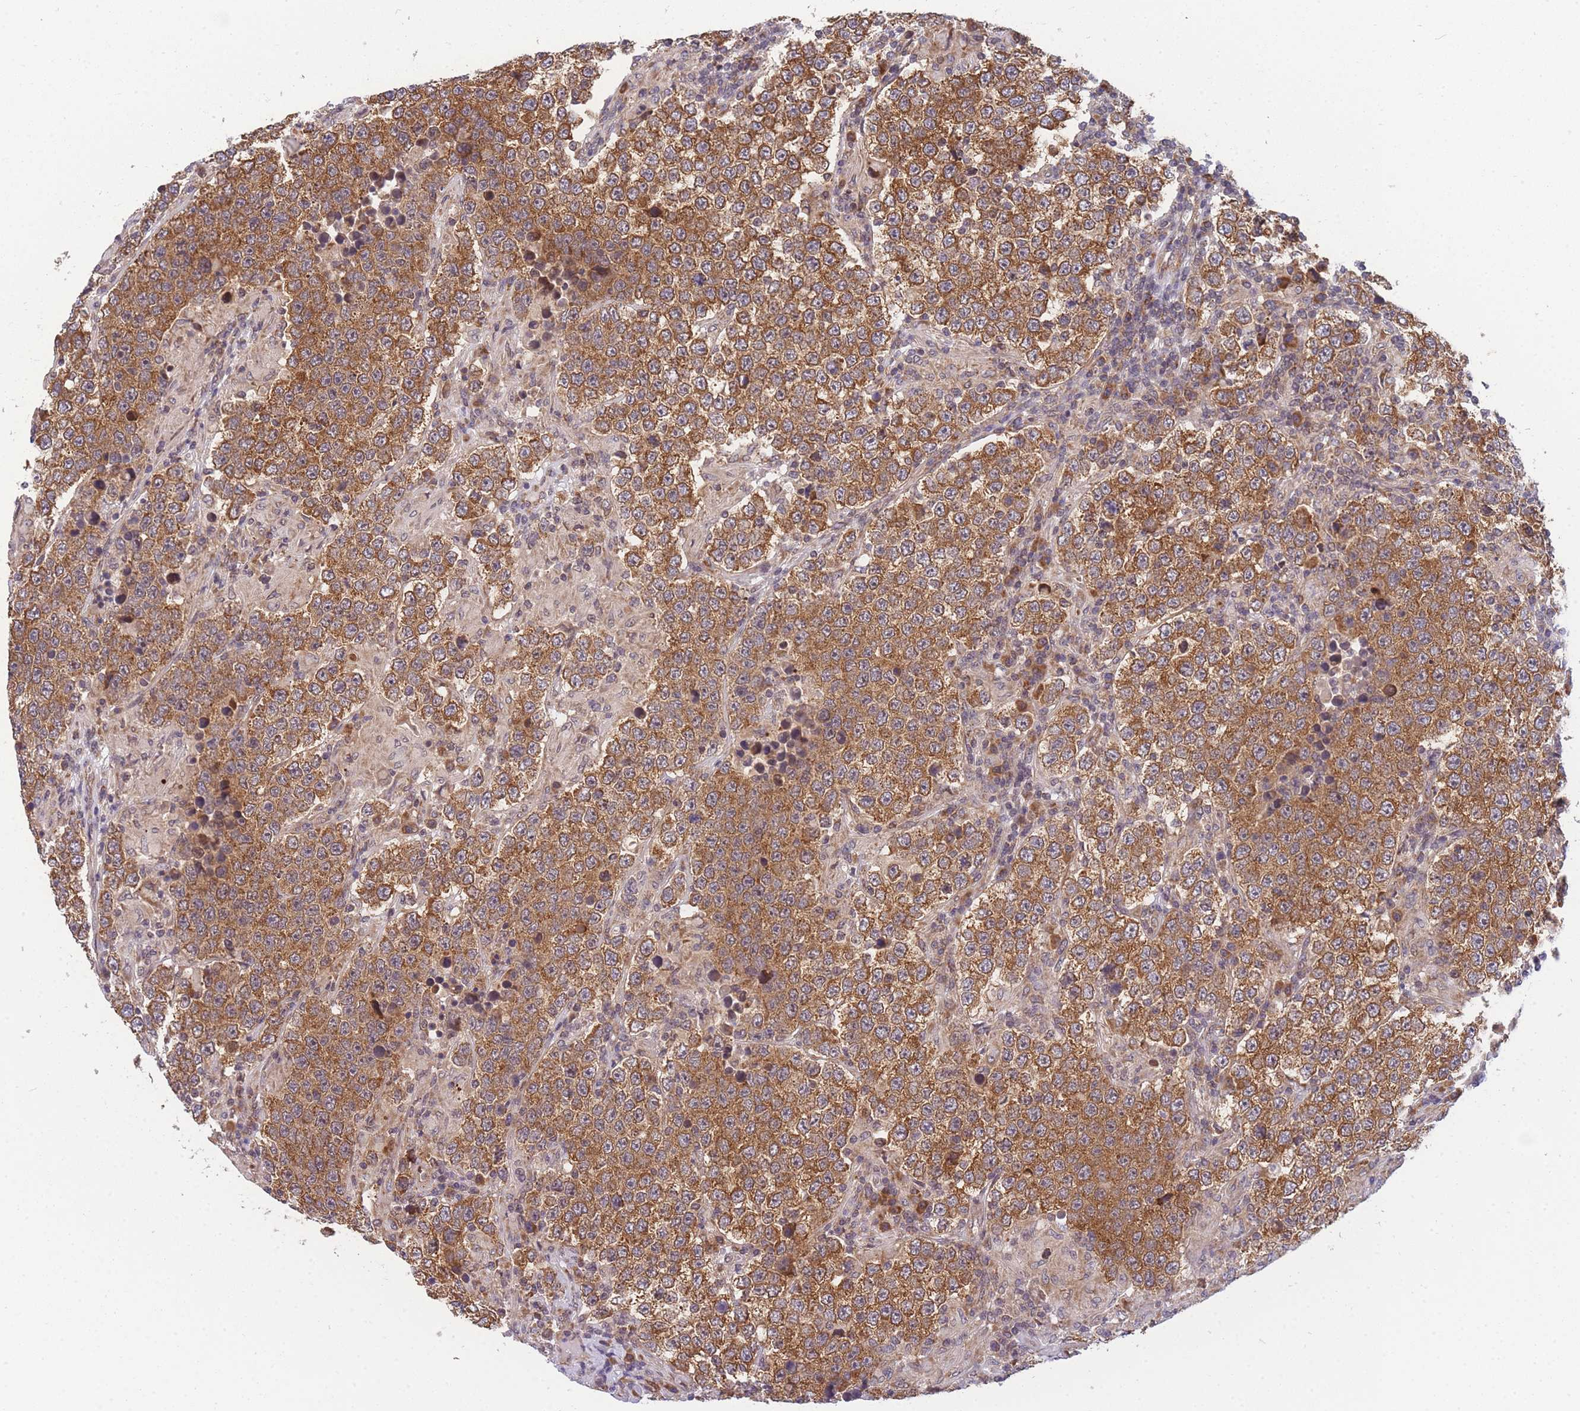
{"staining": {"intensity": "moderate", "quantity": ">75%", "location": "cytoplasmic/membranous"}, "tissue": "testis cancer", "cell_type": "Tumor cells", "image_type": "cancer", "snomed": [{"axis": "morphology", "description": "Normal tissue, NOS"}, {"axis": "morphology", "description": "Urothelial carcinoma, High grade"}, {"axis": "morphology", "description": "Seminoma, NOS"}, {"axis": "morphology", "description": "Carcinoma, Embryonal, NOS"}, {"axis": "topography", "description": "Urinary bladder"}, {"axis": "topography", "description": "Testis"}], "caption": "IHC of human high-grade urothelial carcinoma (testis) exhibits medium levels of moderate cytoplasmic/membranous positivity in about >75% of tumor cells.", "gene": "MRPL23", "patient": {"sex": "male", "age": 41}}